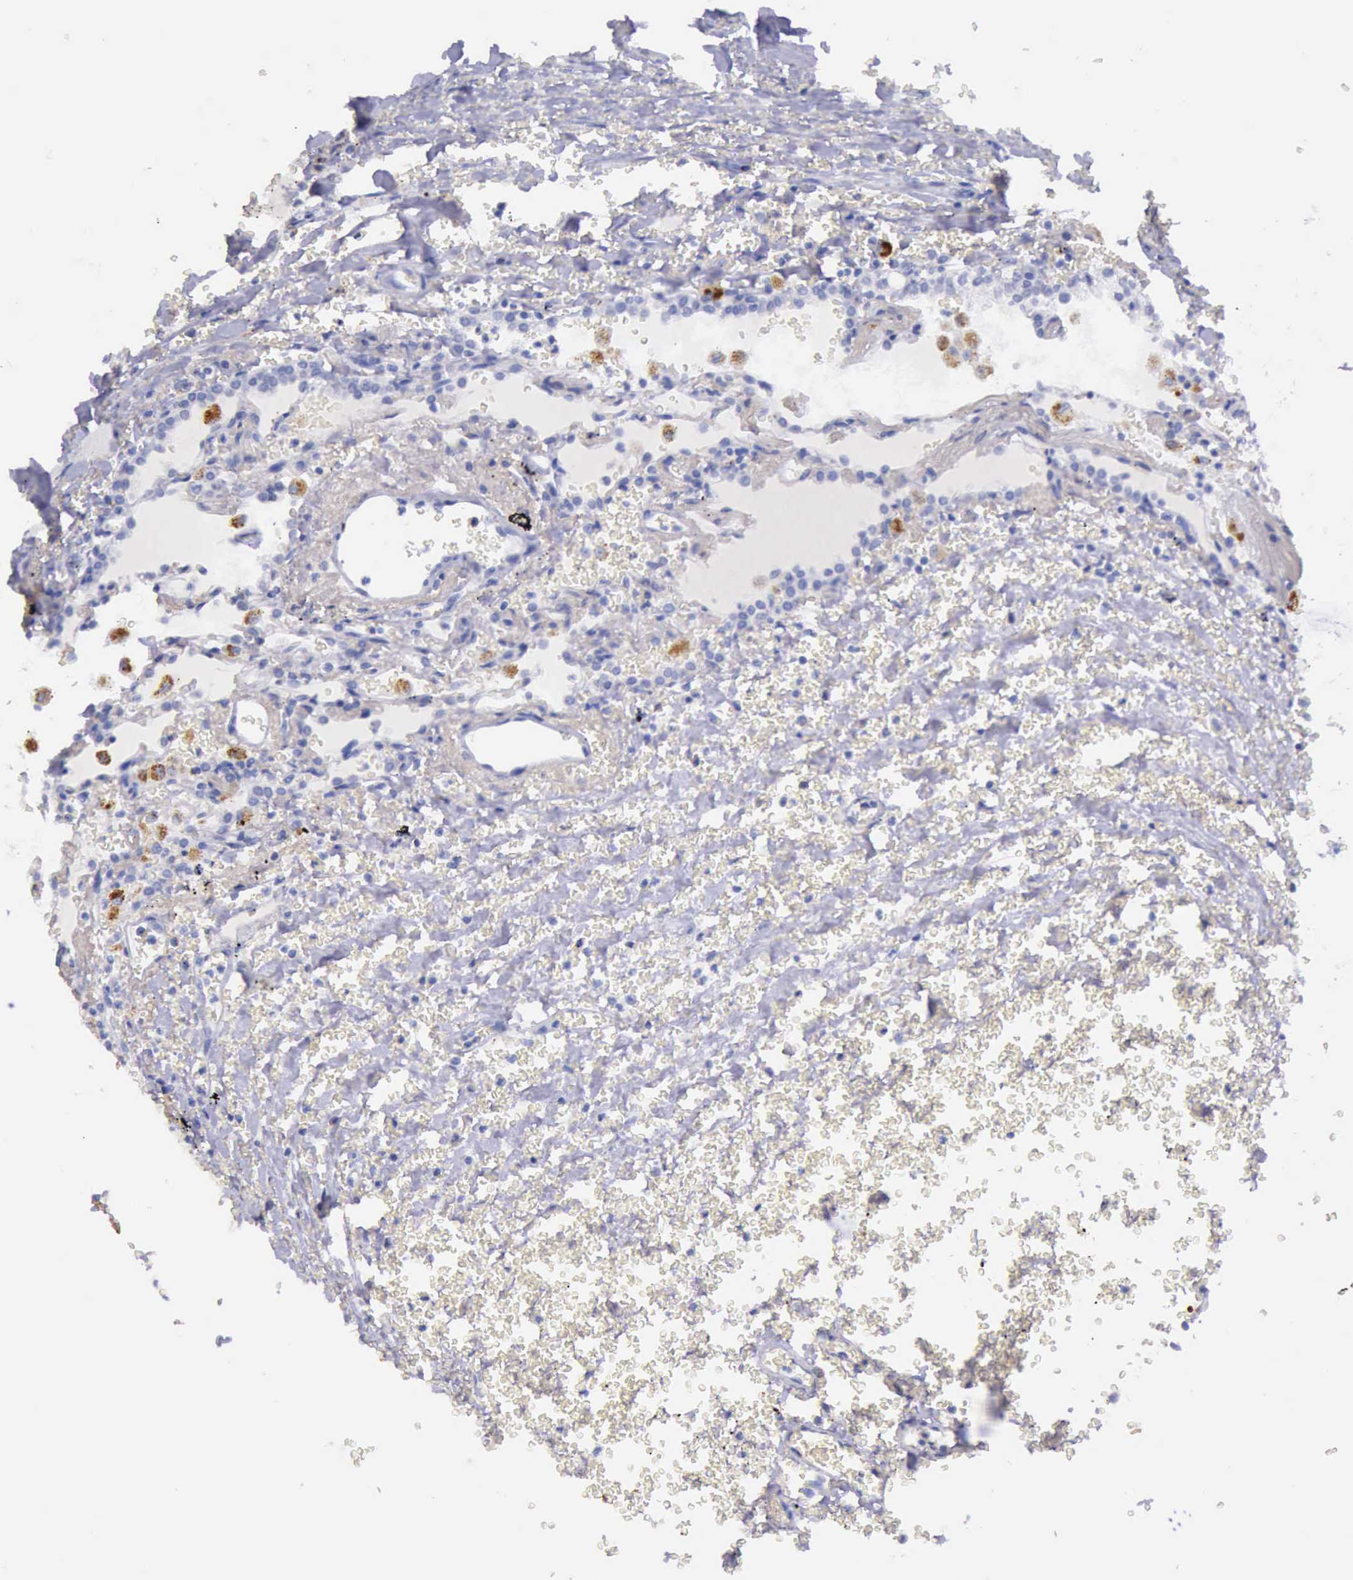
{"staining": {"intensity": "negative", "quantity": "none", "location": "none"}, "tissue": "carcinoid", "cell_type": "Tumor cells", "image_type": "cancer", "snomed": [{"axis": "morphology", "description": "Carcinoid, malignant, NOS"}, {"axis": "topography", "description": "Bronchus"}], "caption": "Human carcinoid (malignant) stained for a protein using immunohistochemistry (IHC) displays no expression in tumor cells.", "gene": "GLA", "patient": {"sex": "male", "age": 55}}